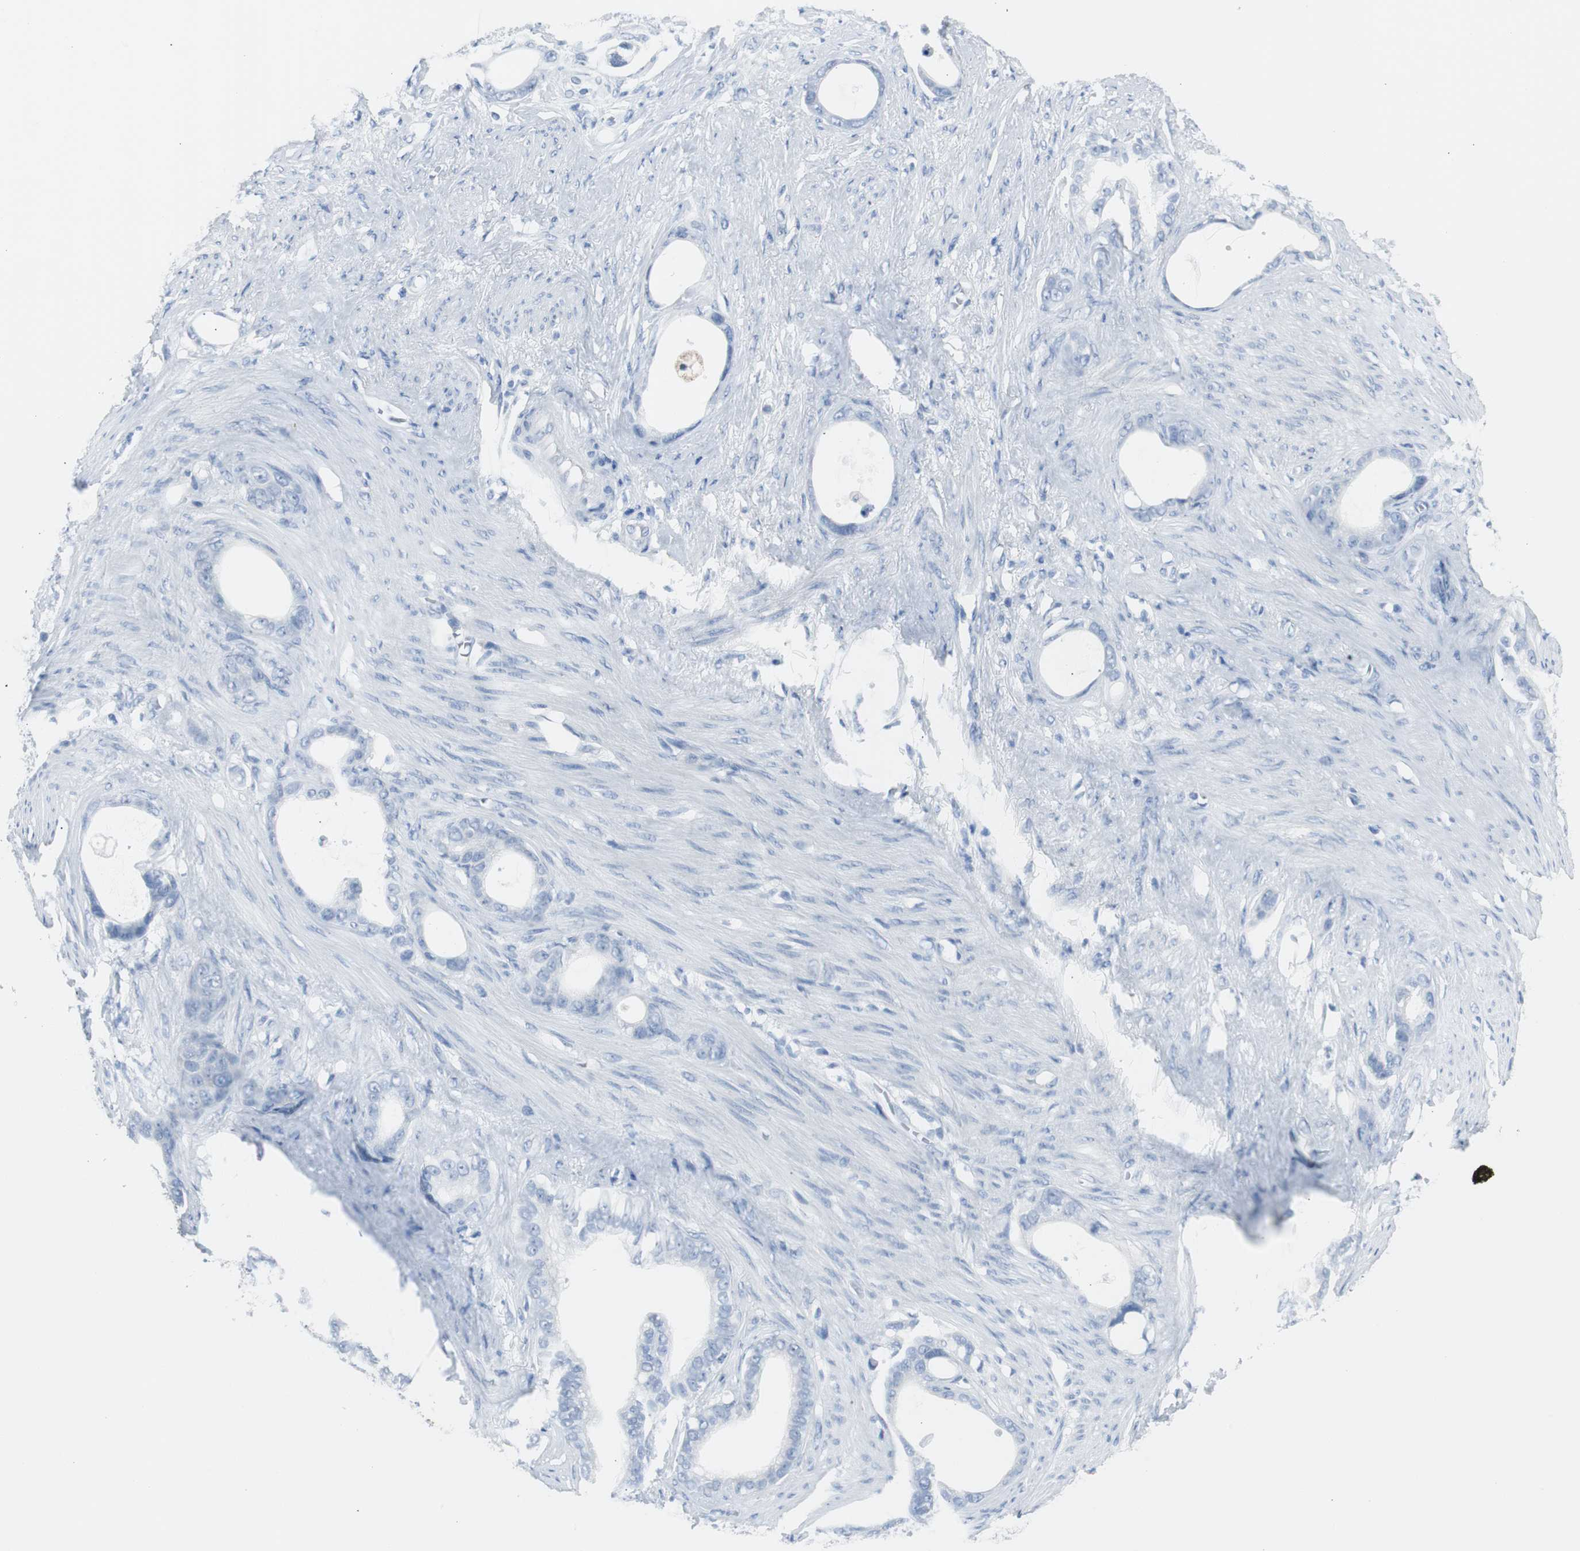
{"staining": {"intensity": "negative", "quantity": "none", "location": "none"}, "tissue": "stomach cancer", "cell_type": "Tumor cells", "image_type": "cancer", "snomed": [{"axis": "morphology", "description": "Adenocarcinoma, NOS"}, {"axis": "topography", "description": "Stomach"}], "caption": "This micrograph is of stomach cancer (adenocarcinoma) stained with immunohistochemistry (IHC) to label a protein in brown with the nuclei are counter-stained blue. There is no expression in tumor cells.", "gene": "S100A7", "patient": {"sex": "female", "age": 75}}